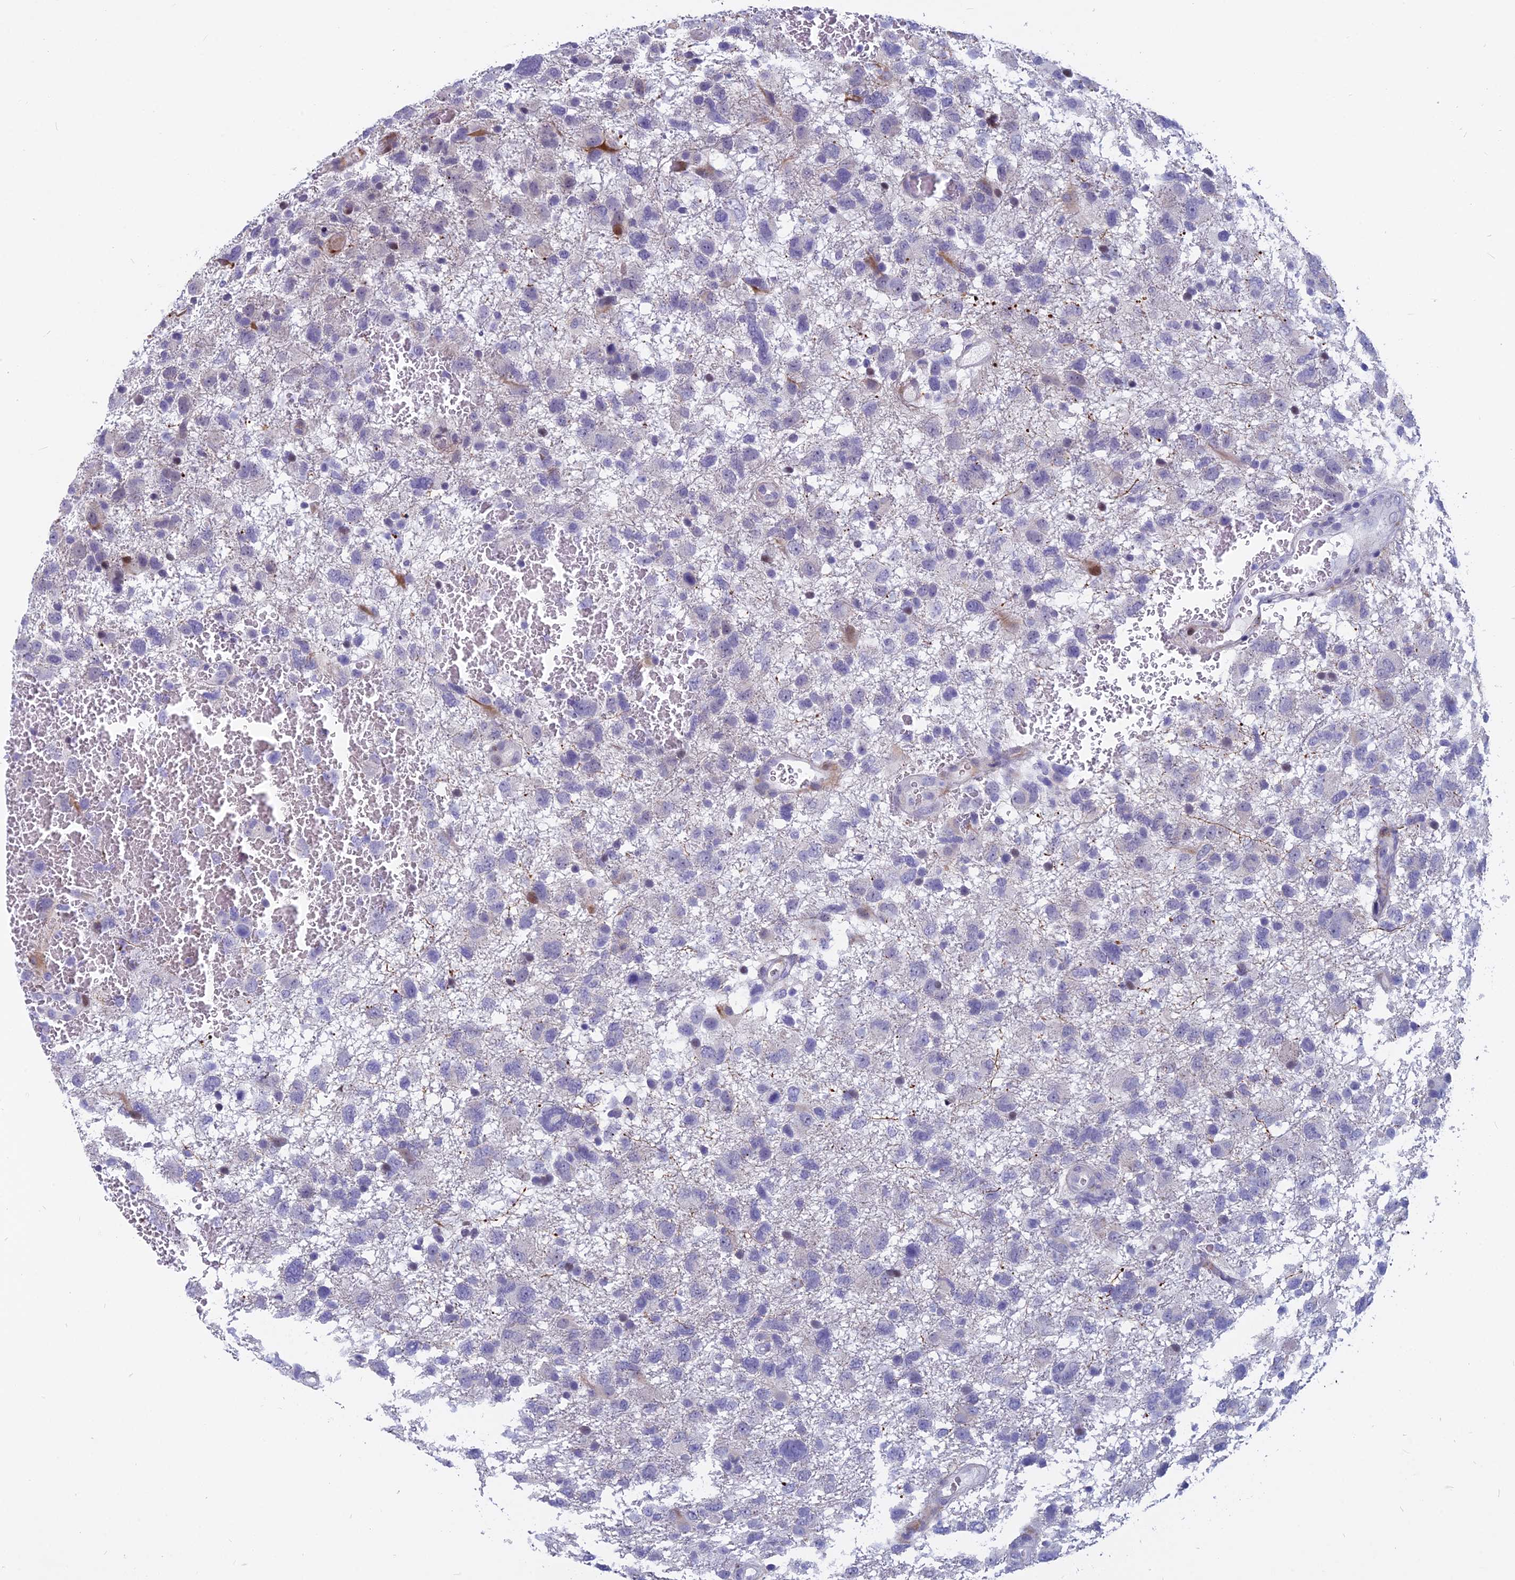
{"staining": {"intensity": "negative", "quantity": "none", "location": "none"}, "tissue": "glioma", "cell_type": "Tumor cells", "image_type": "cancer", "snomed": [{"axis": "morphology", "description": "Glioma, malignant, High grade"}, {"axis": "topography", "description": "Brain"}], "caption": "This is an IHC image of human high-grade glioma (malignant). There is no positivity in tumor cells.", "gene": "MYBPC2", "patient": {"sex": "male", "age": 61}}